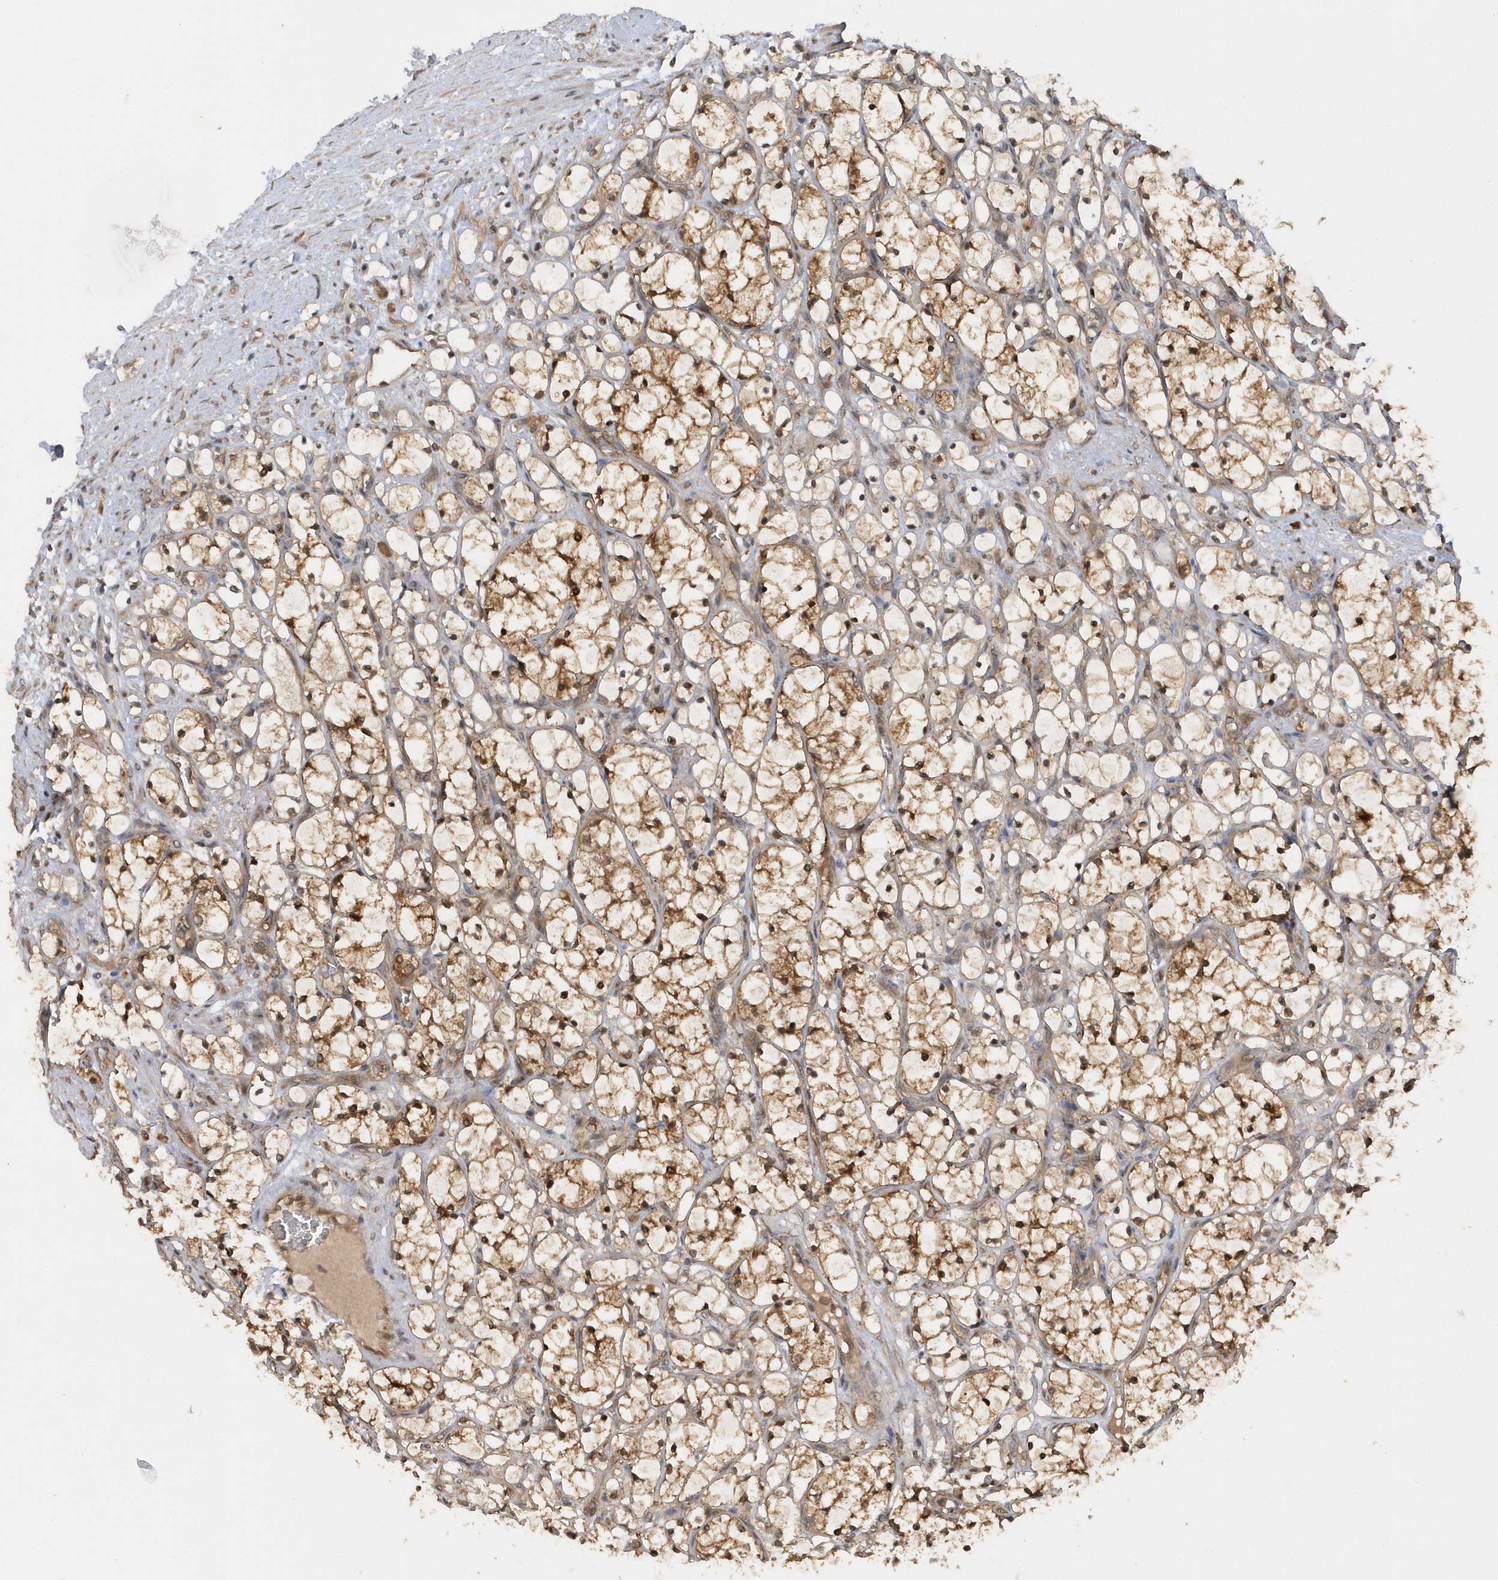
{"staining": {"intensity": "moderate", "quantity": ">75%", "location": "cytoplasmic/membranous"}, "tissue": "renal cancer", "cell_type": "Tumor cells", "image_type": "cancer", "snomed": [{"axis": "morphology", "description": "Adenocarcinoma, NOS"}, {"axis": "topography", "description": "Kidney"}], "caption": "Immunohistochemical staining of renal cancer (adenocarcinoma) exhibits moderate cytoplasmic/membranous protein expression in approximately >75% of tumor cells.", "gene": "RPE", "patient": {"sex": "female", "age": 69}}